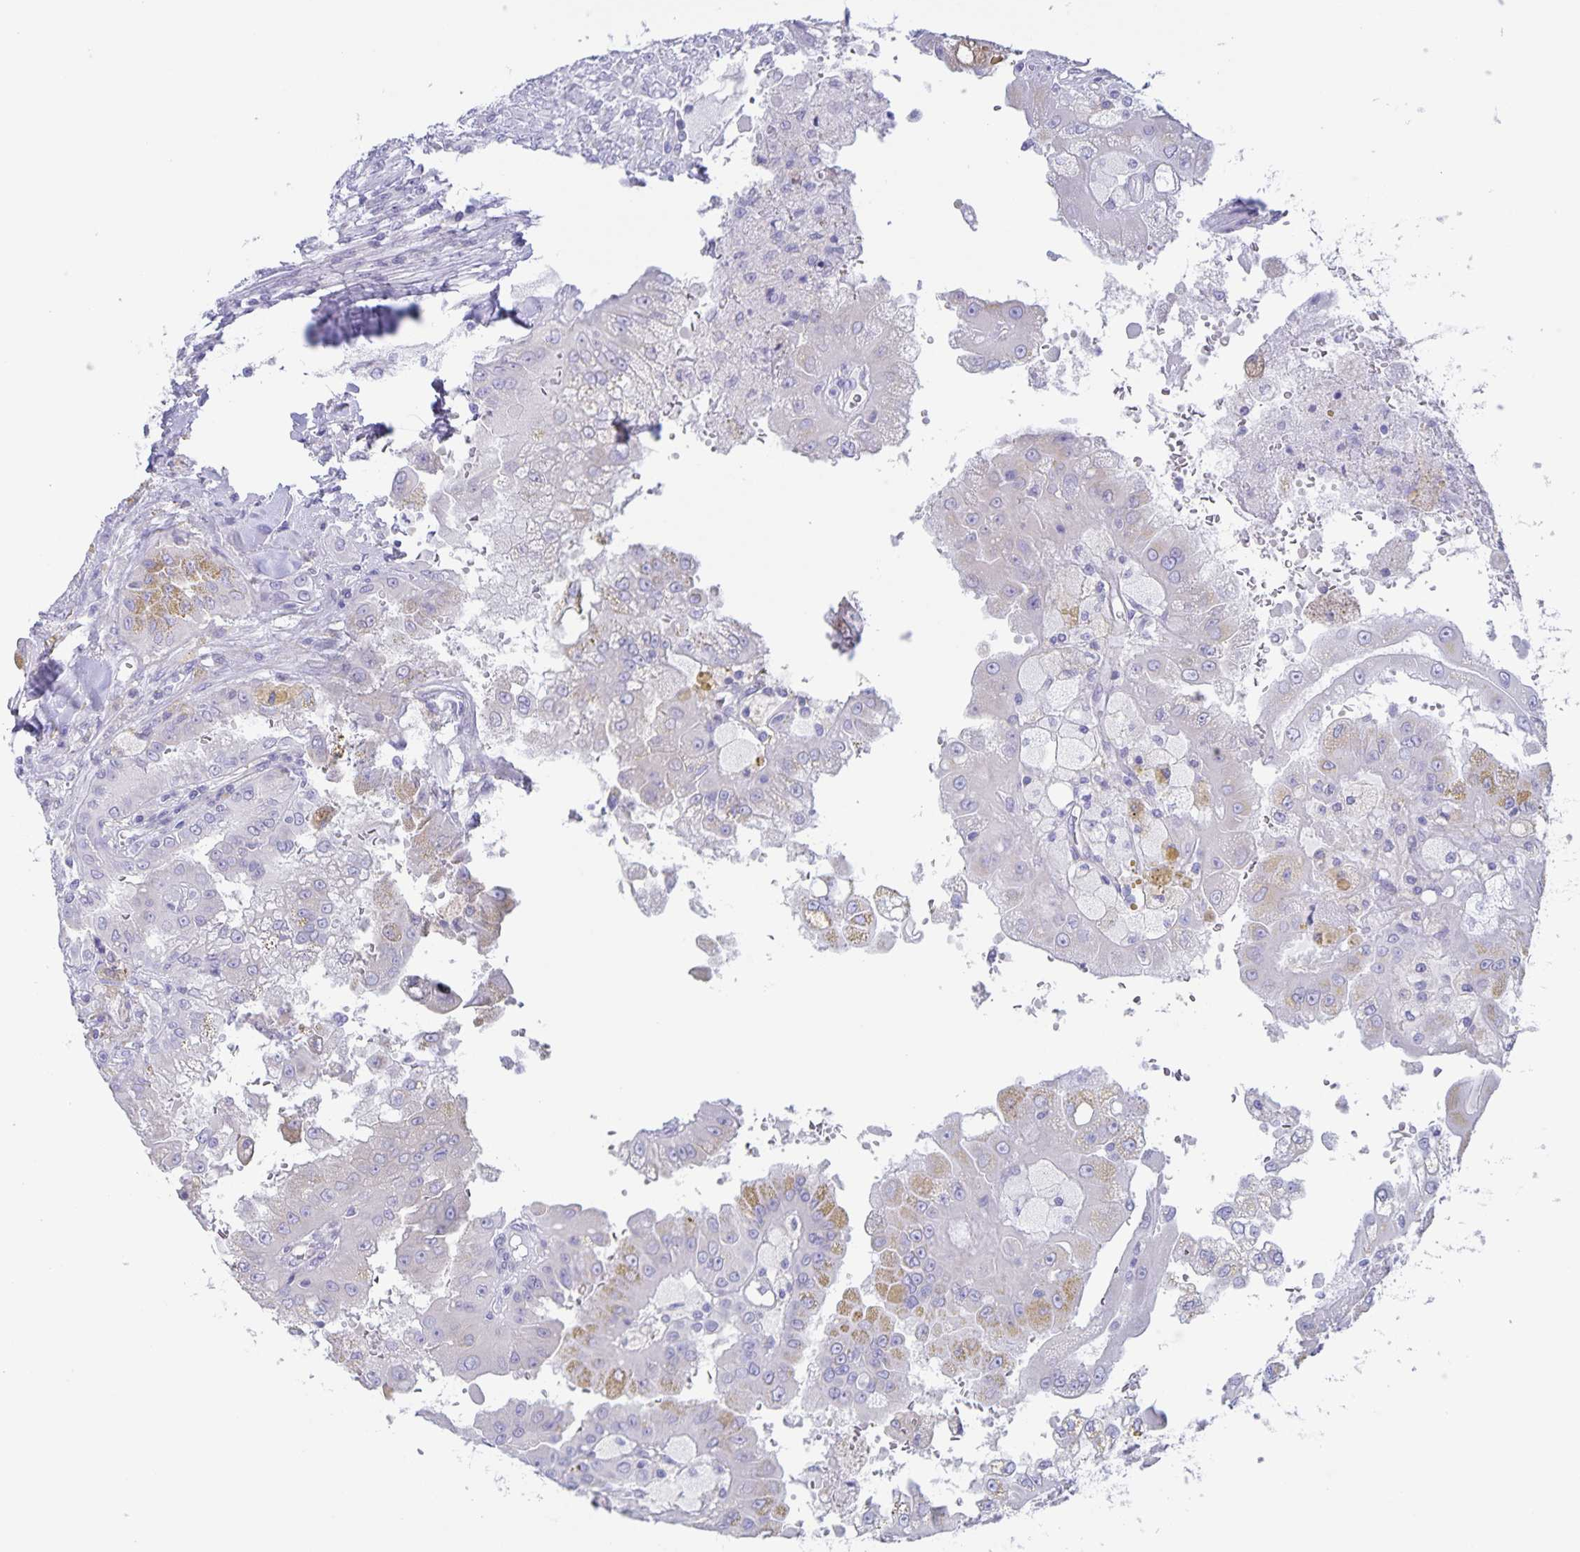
{"staining": {"intensity": "negative", "quantity": "none", "location": "none"}, "tissue": "renal cancer", "cell_type": "Tumor cells", "image_type": "cancer", "snomed": [{"axis": "morphology", "description": "Adenocarcinoma, NOS"}, {"axis": "topography", "description": "Kidney"}], "caption": "Immunohistochemistry micrograph of neoplastic tissue: adenocarcinoma (renal) stained with DAB displays no significant protein staining in tumor cells.", "gene": "AQP4", "patient": {"sex": "male", "age": 58}}